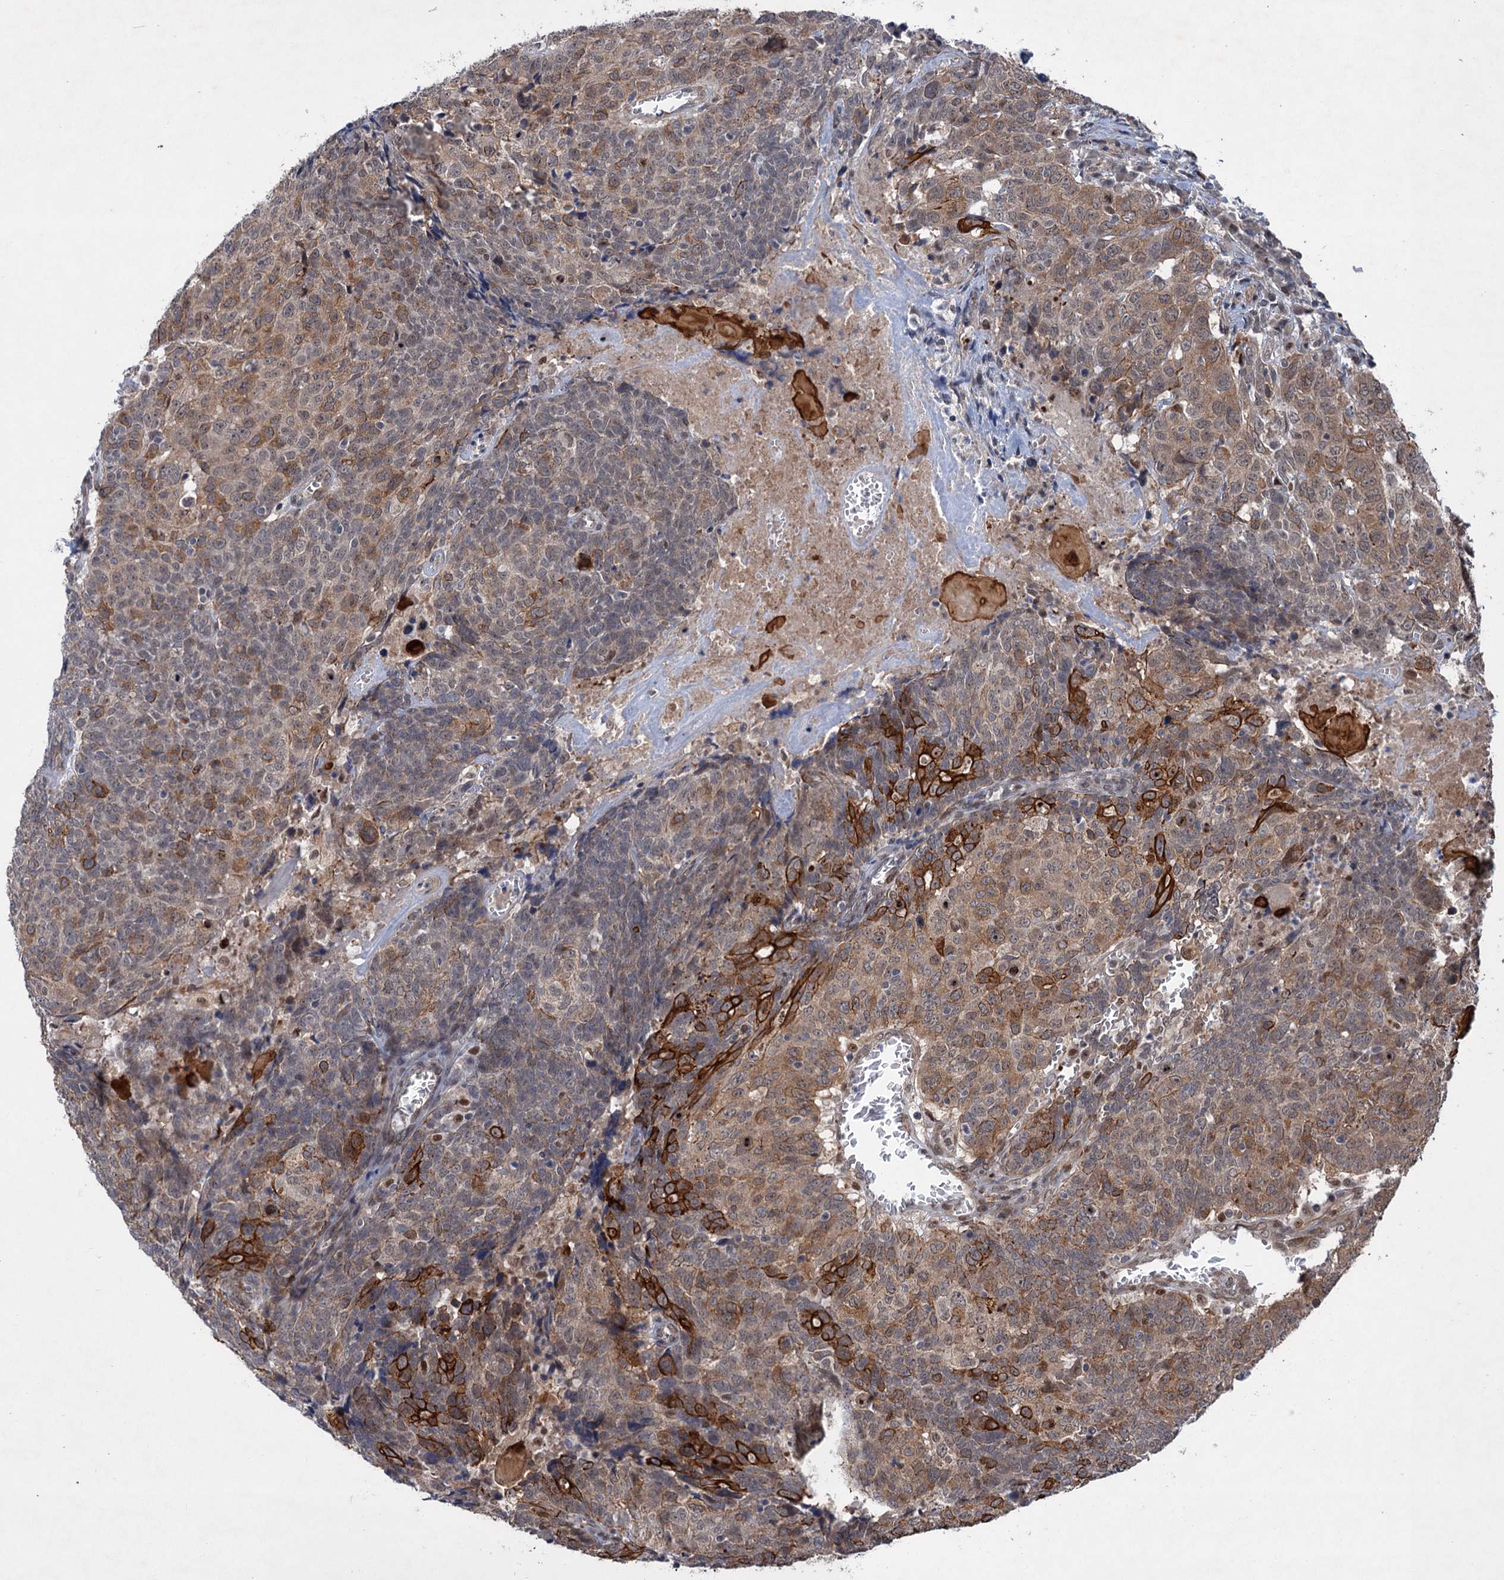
{"staining": {"intensity": "strong", "quantity": "<25%", "location": "cytoplasmic/membranous"}, "tissue": "head and neck cancer", "cell_type": "Tumor cells", "image_type": "cancer", "snomed": [{"axis": "morphology", "description": "Squamous cell carcinoma, NOS"}, {"axis": "topography", "description": "Head-Neck"}], "caption": "Immunohistochemistry (IHC) histopathology image of neoplastic tissue: human head and neck cancer stained using IHC reveals medium levels of strong protein expression localized specifically in the cytoplasmic/membranous of tumor cells, appearing as a cytoplasmic/membranous brown color.", "gene": "TTC31", "patient": {"sex": "male", "age": 66}}